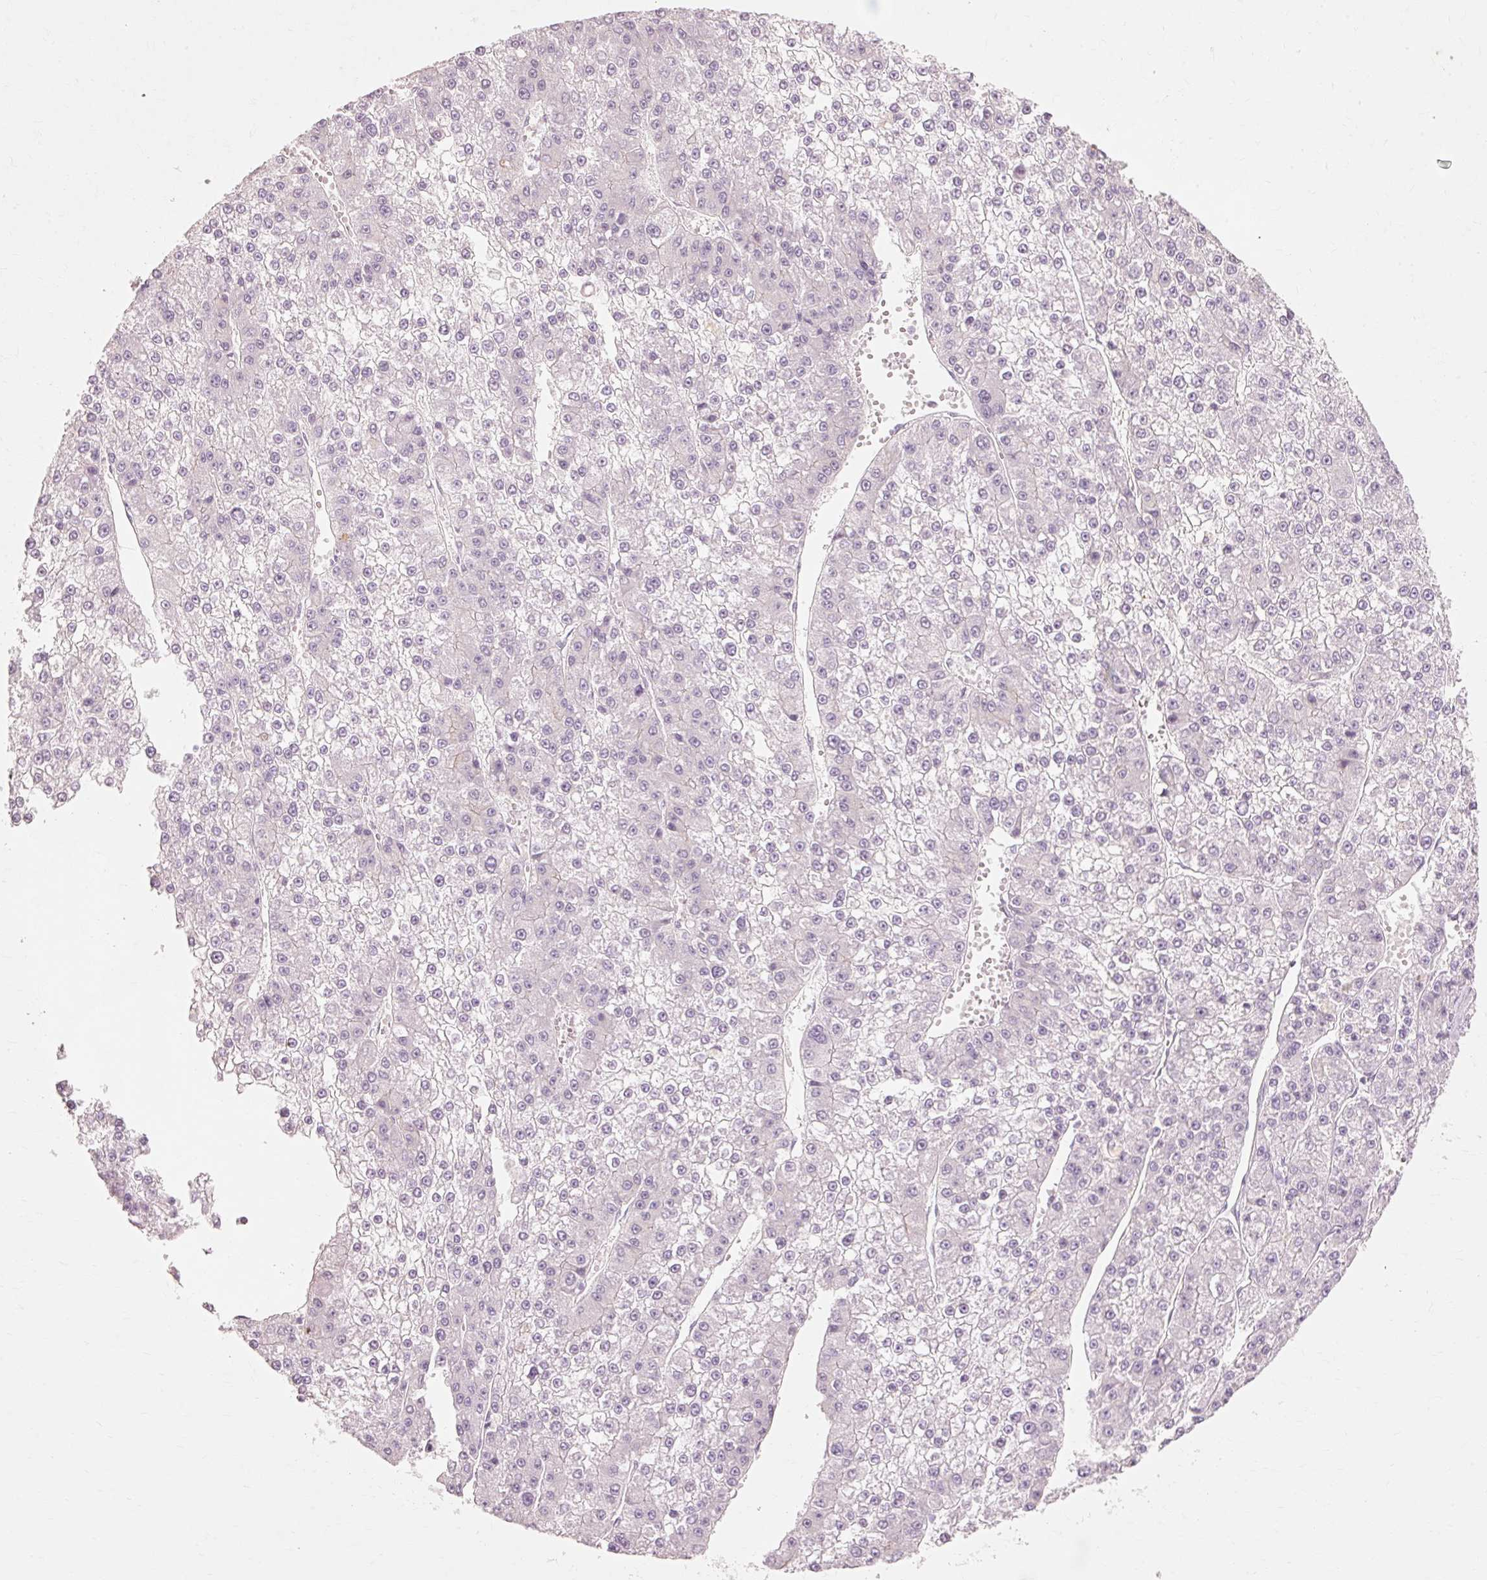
{"staining": {"intensity": "negative", "quantity": "none", "location": "none"}, "tissue": "liver cancer", "cell_type": "Tumor cells", "image_type": "cancer", "snomed": [{"axis": "morphology", "description": "Carcinoma, Hepatocellular, NOS"}, {"axis": "topography", "description": "Liver"}], "caption": "The micrograph shows no significant staining in tumor cells of hepatocellular carcinoma (liver).", "gene": "TRIM73", "patient": {"sex": "female", "age": 73}}